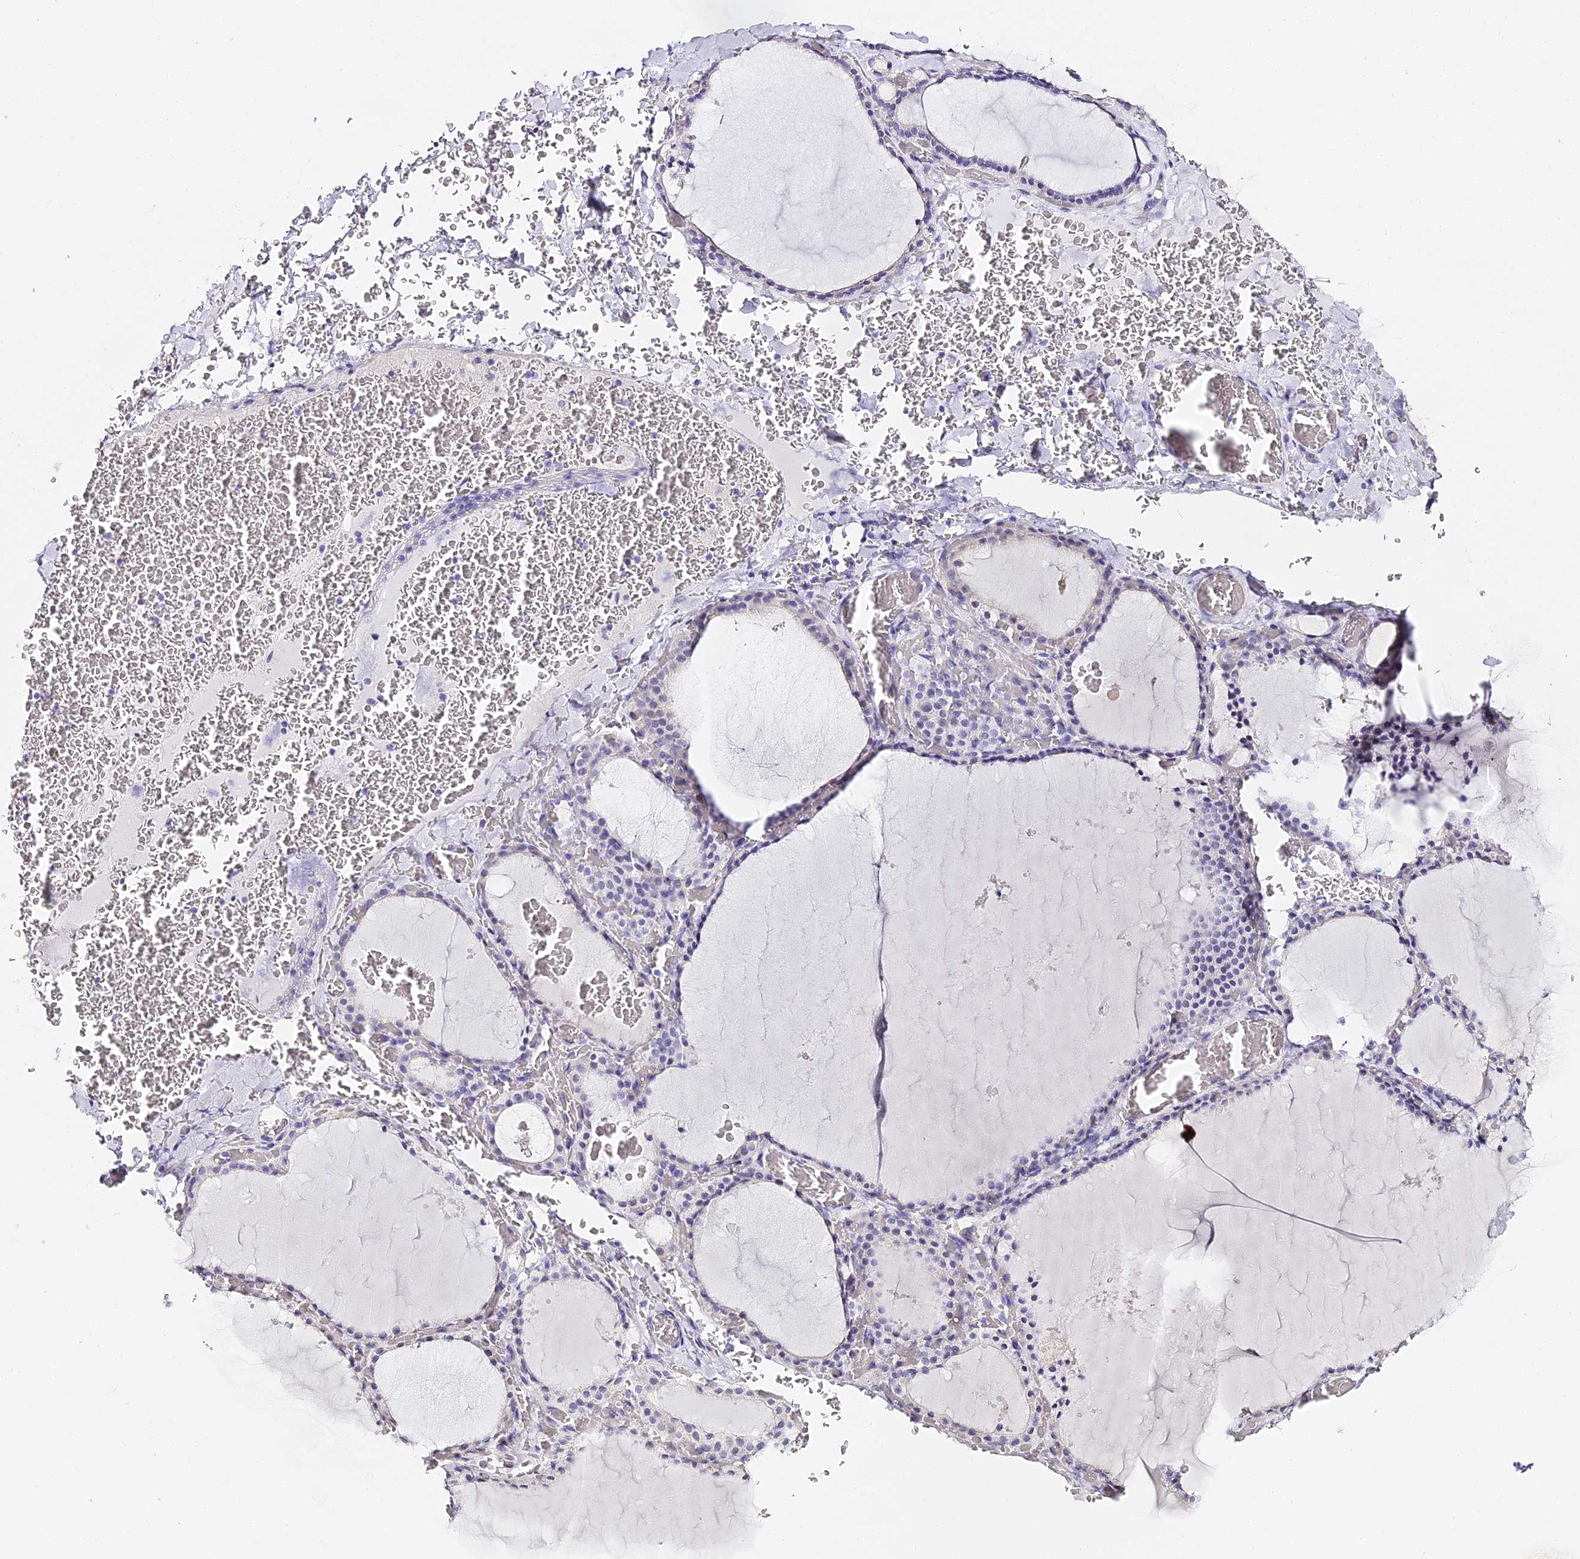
{"staining": {"intensity": "negative", "quantity": "none", "location": "none"}, "tissue": "thyroid gland", "cell_type": "Glandular cells", "image_type": "normal", "snomed": [{"axis": "morphology", "description": "Normal tissue, NOS"}, {"axis": "topography", "description": "Thyroid gland"}], "caption": "IHC photomicrograph of unremarkable thyroid gland stained for a protein (brown), which demonstrates no positivity in glandular cells. The staining is performed using DAB (3,3'-diaminobenzidine) brown chromogen with nuclei counter-stained in using hematoxylin.", "gene": "ABHD14A", "patient": {"sex": "female", "age": 39}}